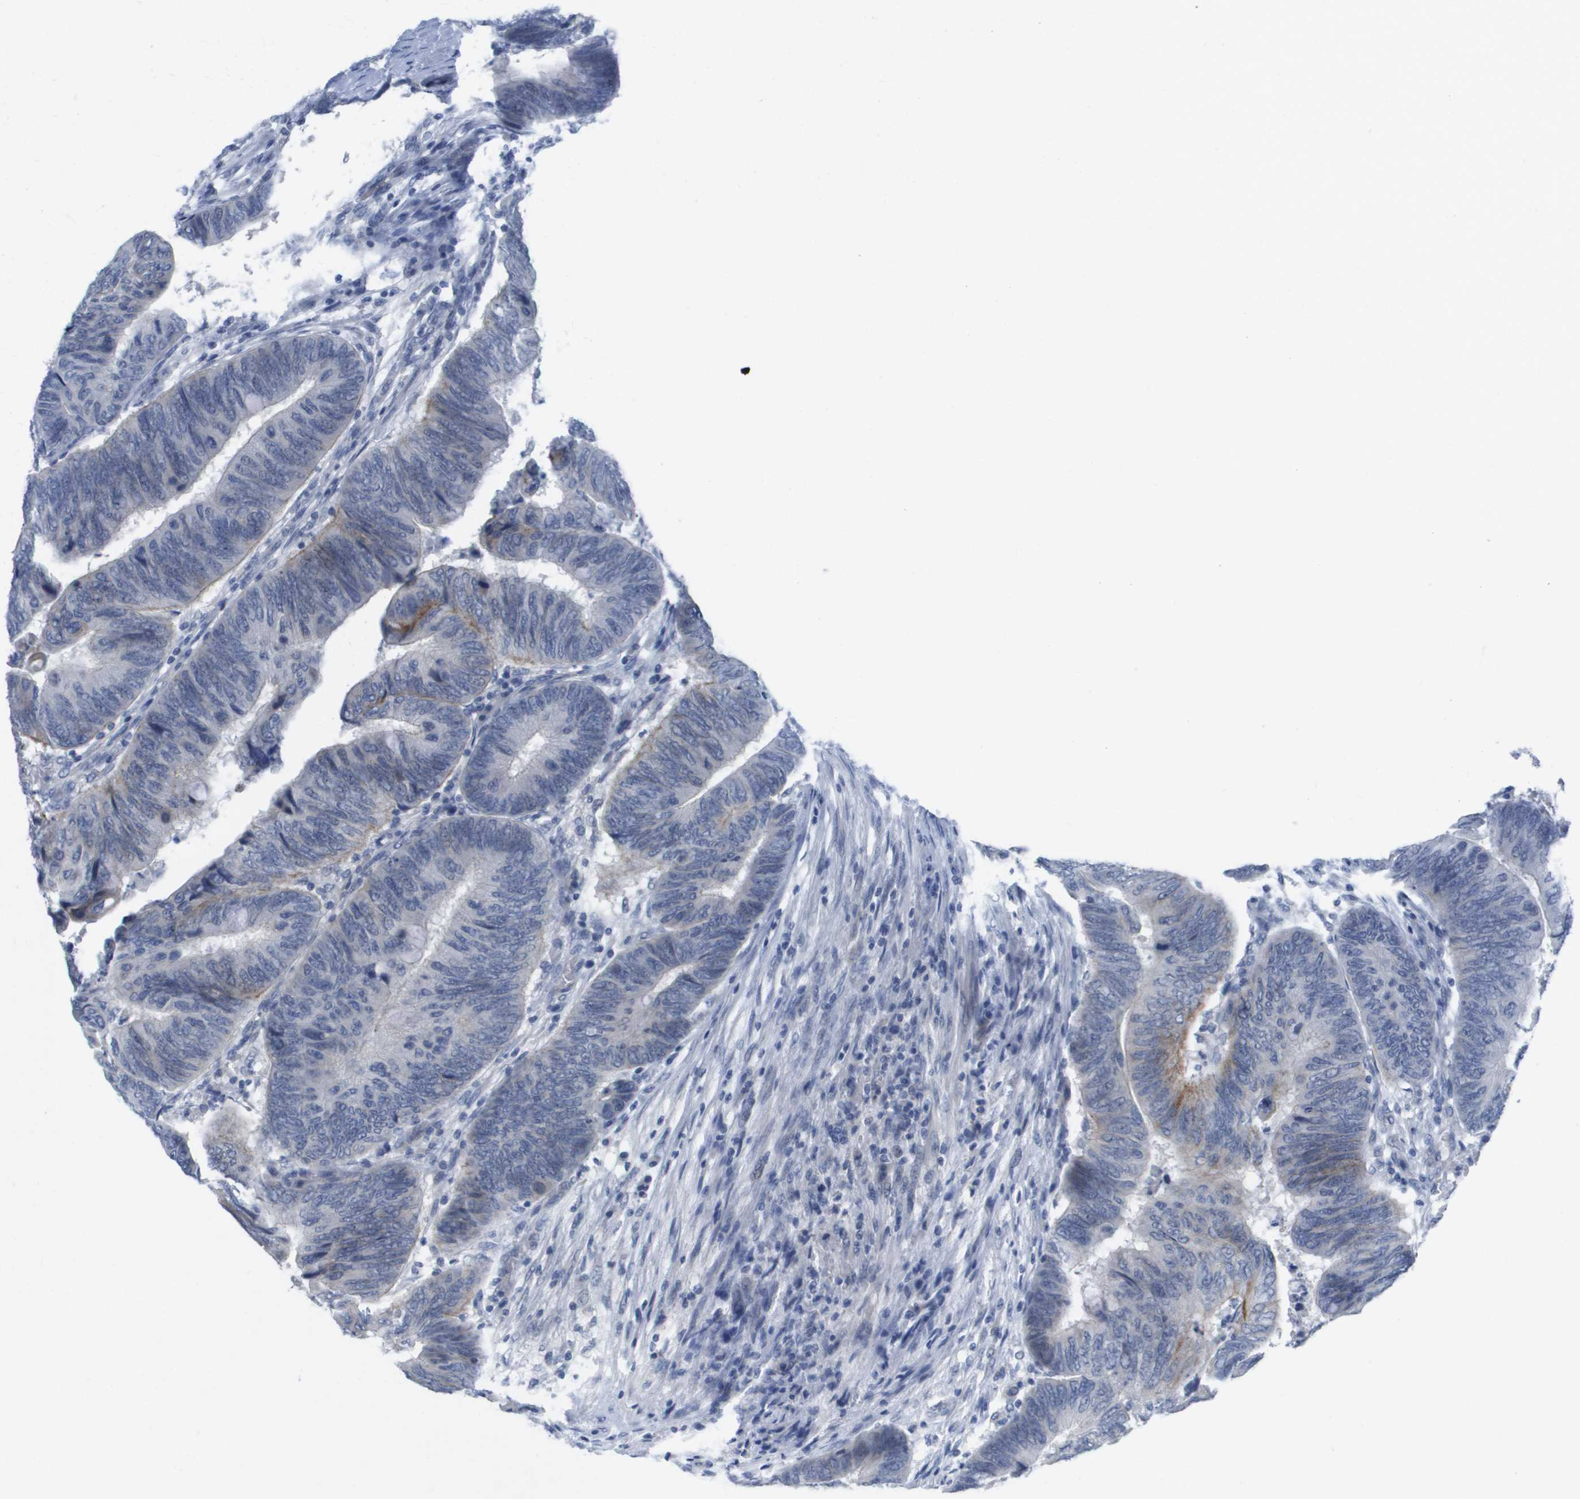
{"staining": {"intensity": "weak", "quantity": "<25%", "location": "cytoplasmic/membranous"}, "tissue": "colorectal cancer", "cell_type": "Tumor cells", "image_type": "cancer", "snomed": [{"axis": "morphology", "description": "Normal tissue, NOS"}, {"axis": "morphology", "description": "Adenocarcinoma, NOS"}, {"axis": "topography", "description": "Rectum"}, {"axis": "topography", "description": "Peripheral nerve tissue"}], "caption": "The histopathology image displays no staining of tumor cells in adenocarcinoma (colorectal). The staining is performed using DAB (3,3'-diaminobenzidine) brown chromogen with nuclei counter-stained in using hematoxylin.", "gene": "PDE4A", "patient": {"sex": "male", "age": 92}}